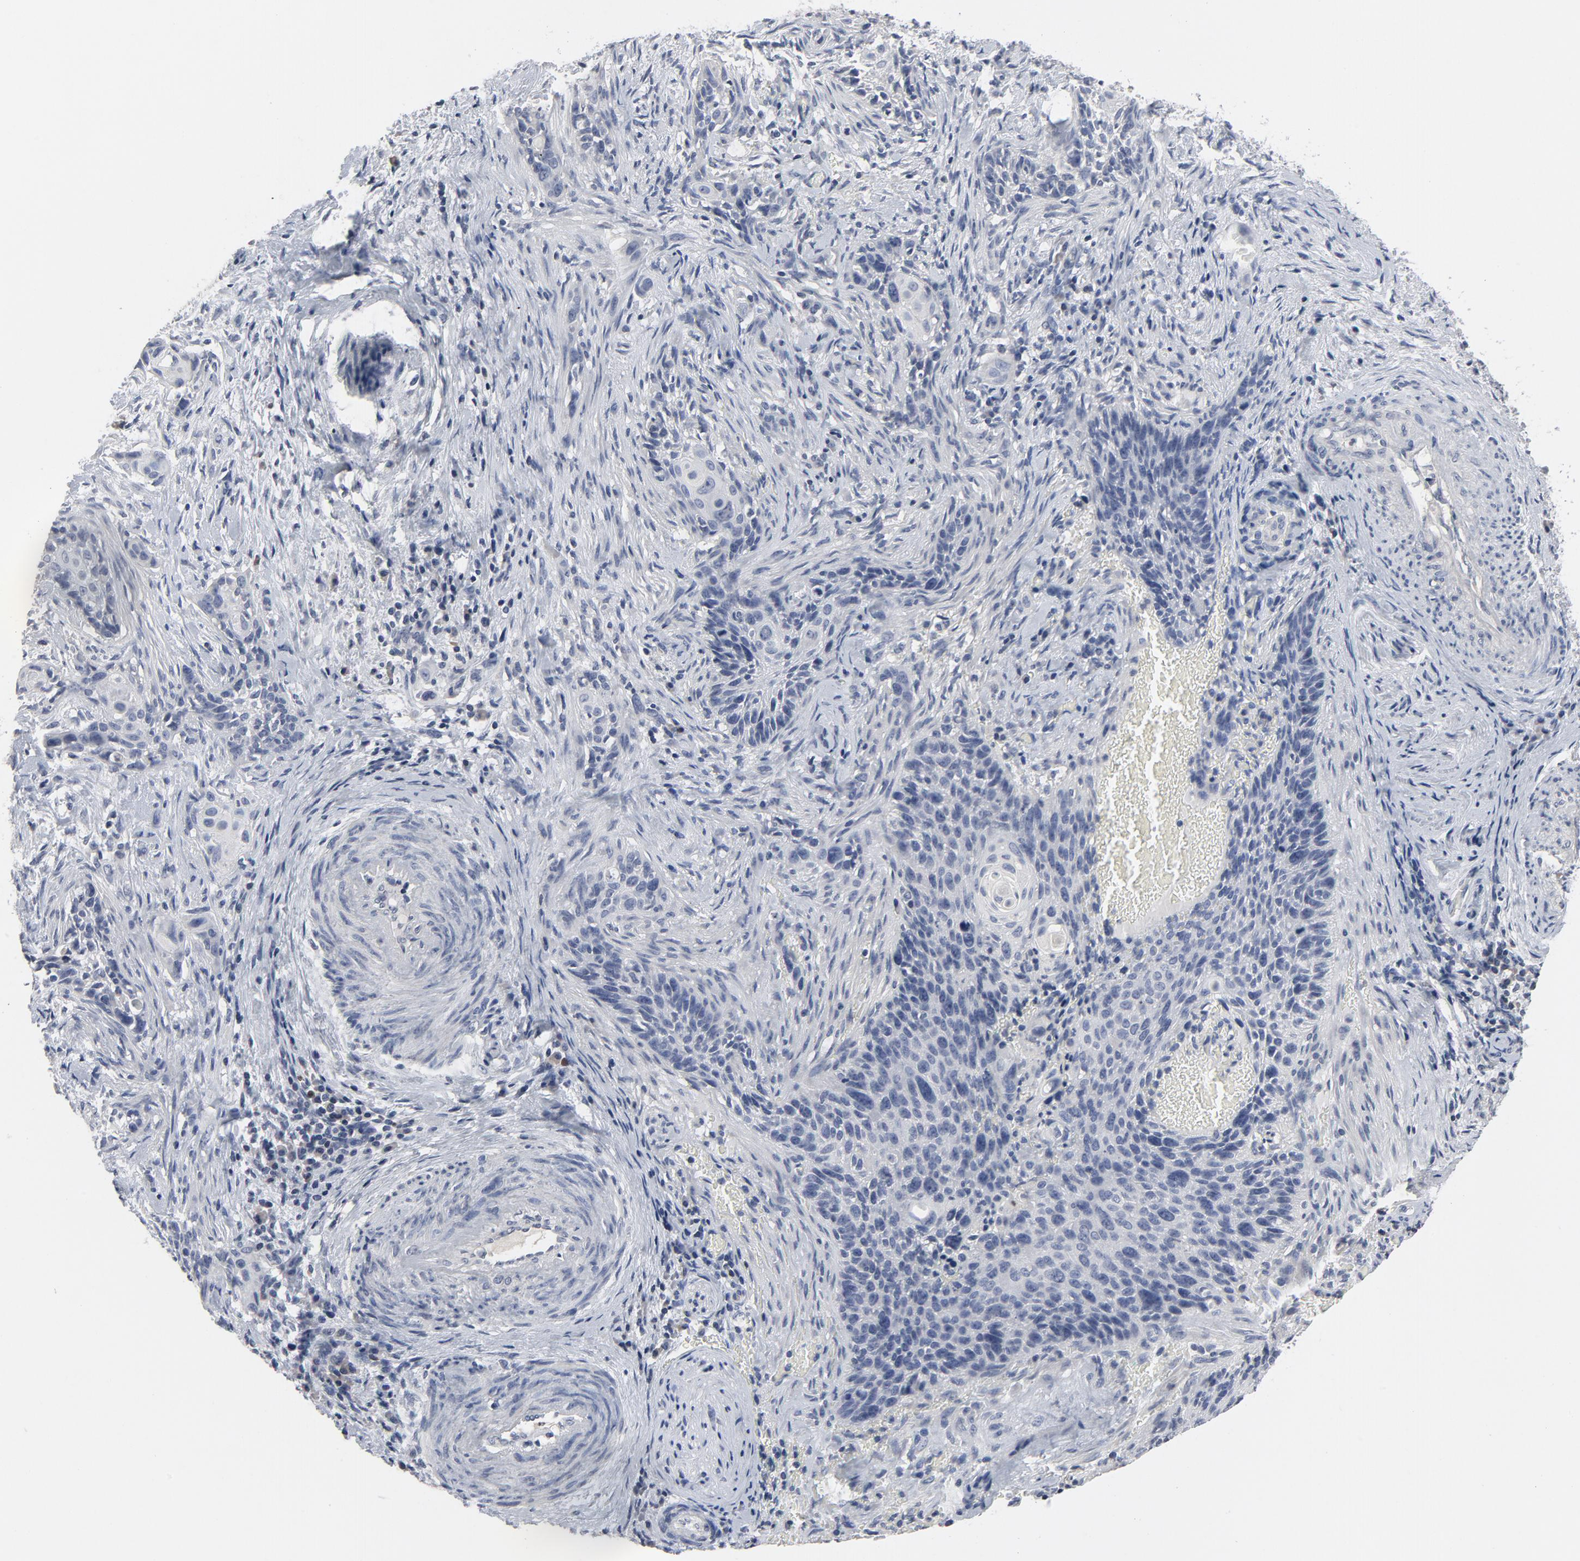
{"staining": {"intensity": "negative", "quantity": "none", "location": "none"}, "tissue": "cervical cancer", "cell_type": "Tumor cells", "image_type": "cancer", "snomed": [{"axis": "morphology", "description": "Squamous cell carcinoma, NOS"}, {"axis": "topography", "description": "Cervix"}], "caption": "This is an immunohistochemistry (IHC) photomicrograph of cervical squamous cell carcinoma. There is no staining in tumor cells.", "gene": "TCL1A", "patient": {"sex": "female", "age": 33}}